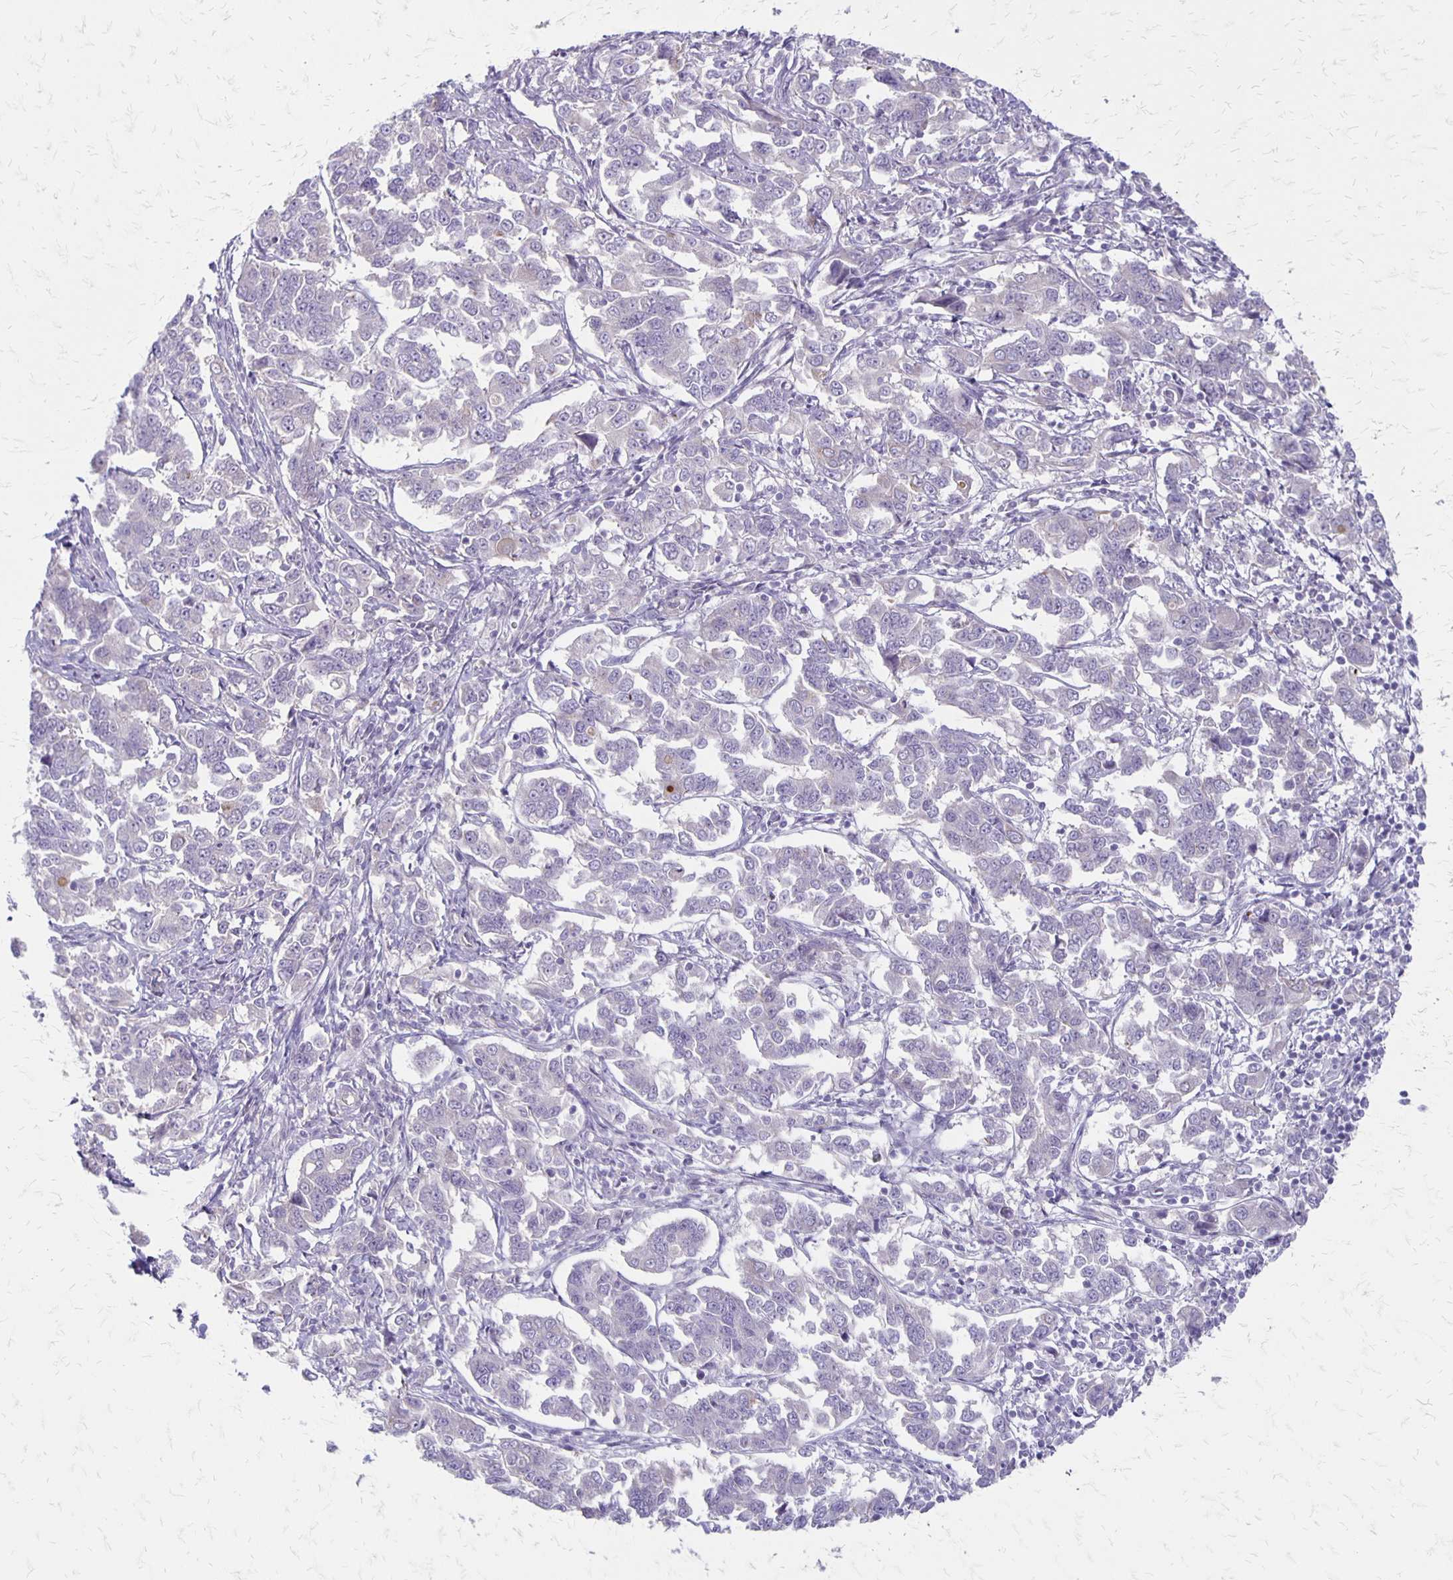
{"staining": {"intensity": "negative", "quantity": "none", "location": "none"}, "tissue": "endometrial cancer", "cell_type": "Tumor cells", "image_type": "cancer", "snomed": [{"axis": "morphology", "description": "Adenocarcinoma, NOS"}, {"axis": "topography", "description": "Endometrium"}], "caption": "Protein analysis of endometrial cancer reveals no significant expression in tumor cells. (DAB (3,3'-diaminobenzidine) immunohistochemistry (IHC) with hematoxylin counter stain).", "gene": "HOMER1", "patient": {"sex": "female", "age": 43}}